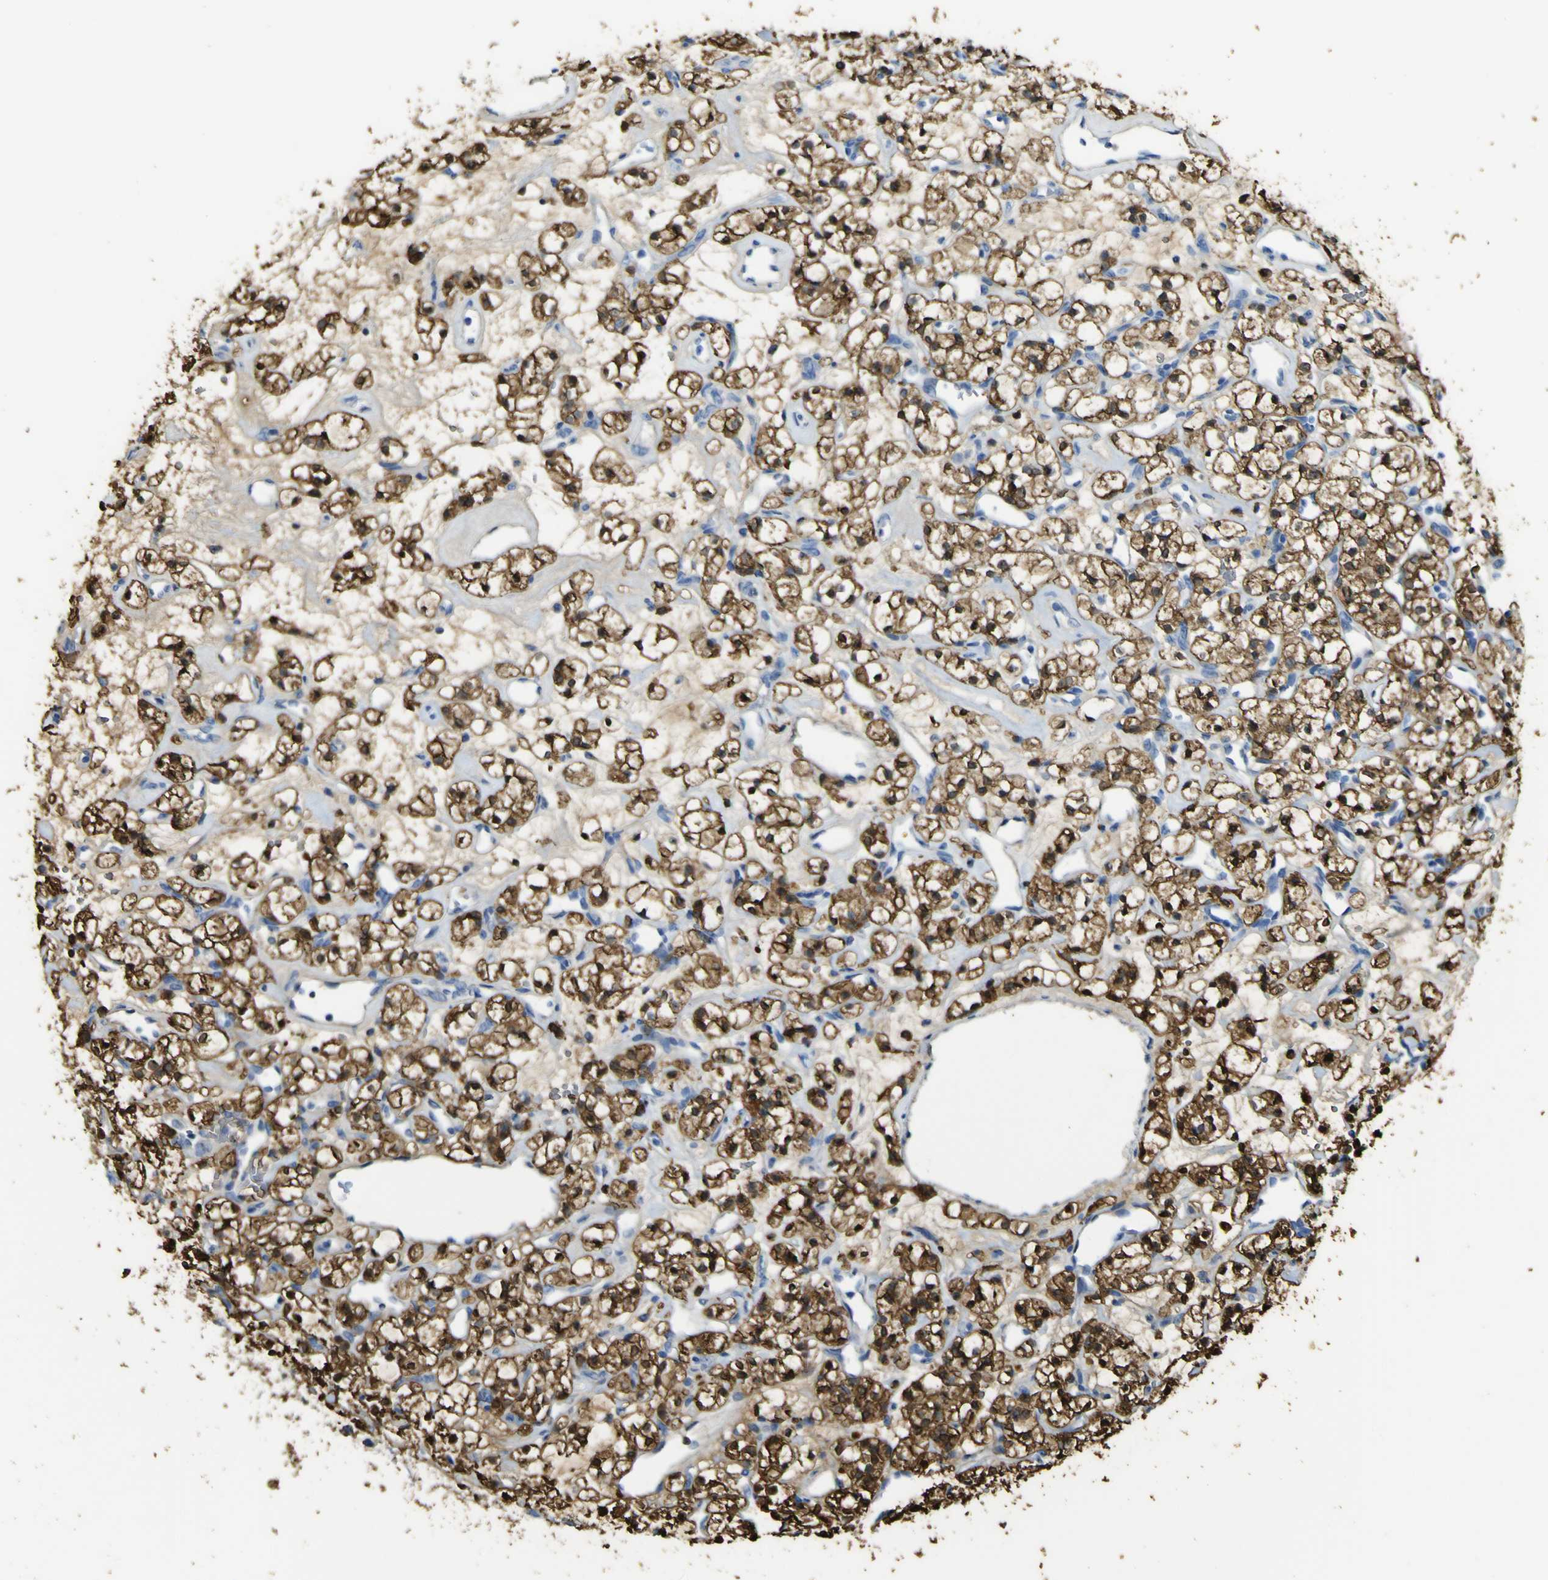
{"staining": {"intensity": "strong", "quantity": ">75%", "location": "cytoplasmic/membranous,nuclear"}, "tissue": "renal cancer", "cell_type": "Tumor cells", "image_type": "cancer", "snomed": [{"axis": "morphology", "description": "Adenocarcinoma, NOS"}, {"axis": "topography", "description": "Kidney"}], "caption": "Adenocarcinoma (renal) stained for a protein demonstrates strong cytoplasmic/membranous and nuclear positivity in tumor cells.", "gene": "ABHD3", "patient": {"sex": "female", "age": 60}}